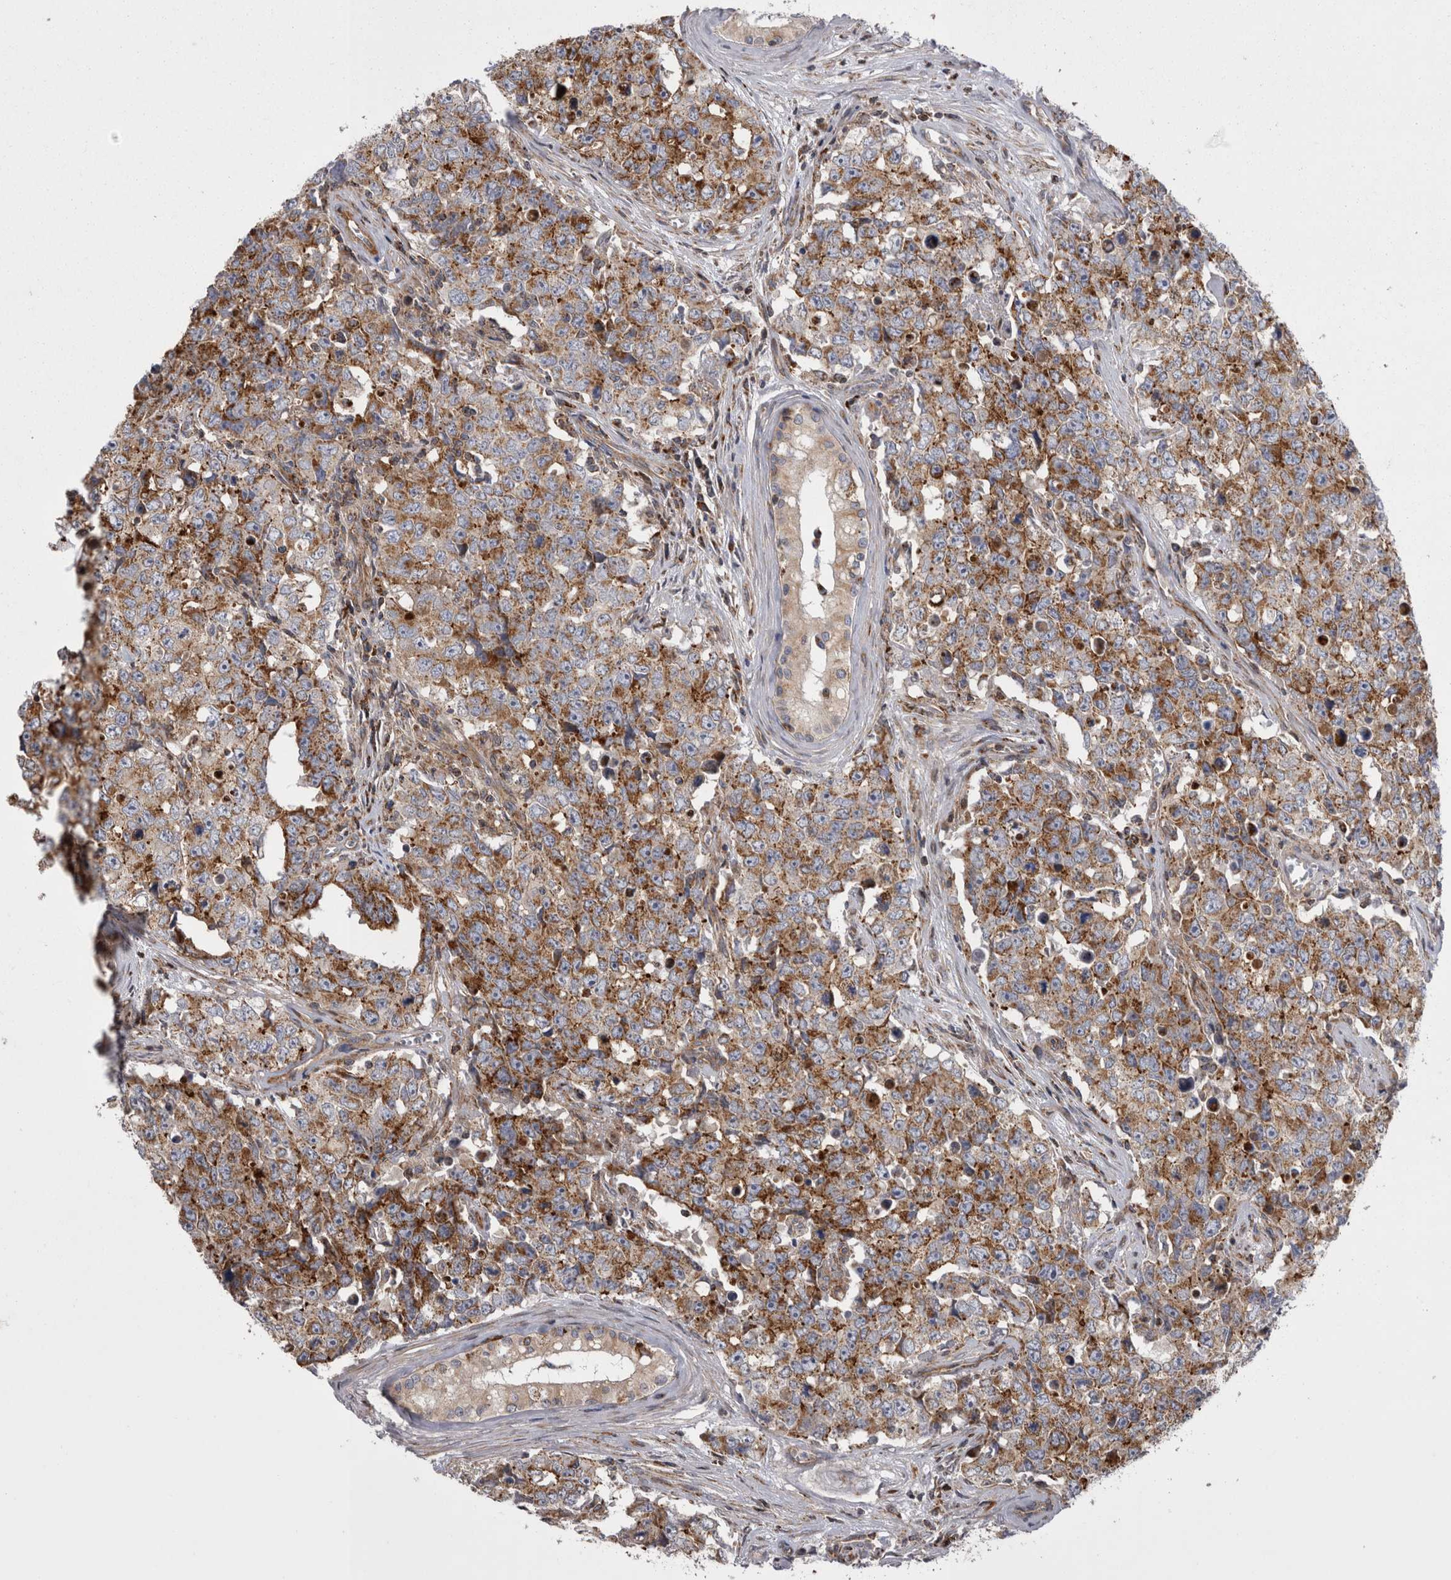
{"staining": {"intensity": "moderate", "quantity": ">75%", "location": "cytoplasmic/membranous"}, "tissue": "testis cancer", "cell_type": "Tumor cells", "image_type": "cancer", "snomed": [{"axis": "morphology", "description": "Carcinoma, Embryonal, NOS"}, {"axis": "topography", "description": "Testis"}], "caption": "About >75% of tumor cells in testis cancer (embryonal carcinoma) display moderate cytoplasmic/membranous protein positivity as visualized by brown immunohistochemical staining.", "gene": "TSPOAP1", "patient": {"sex": "male", "age": 28}}